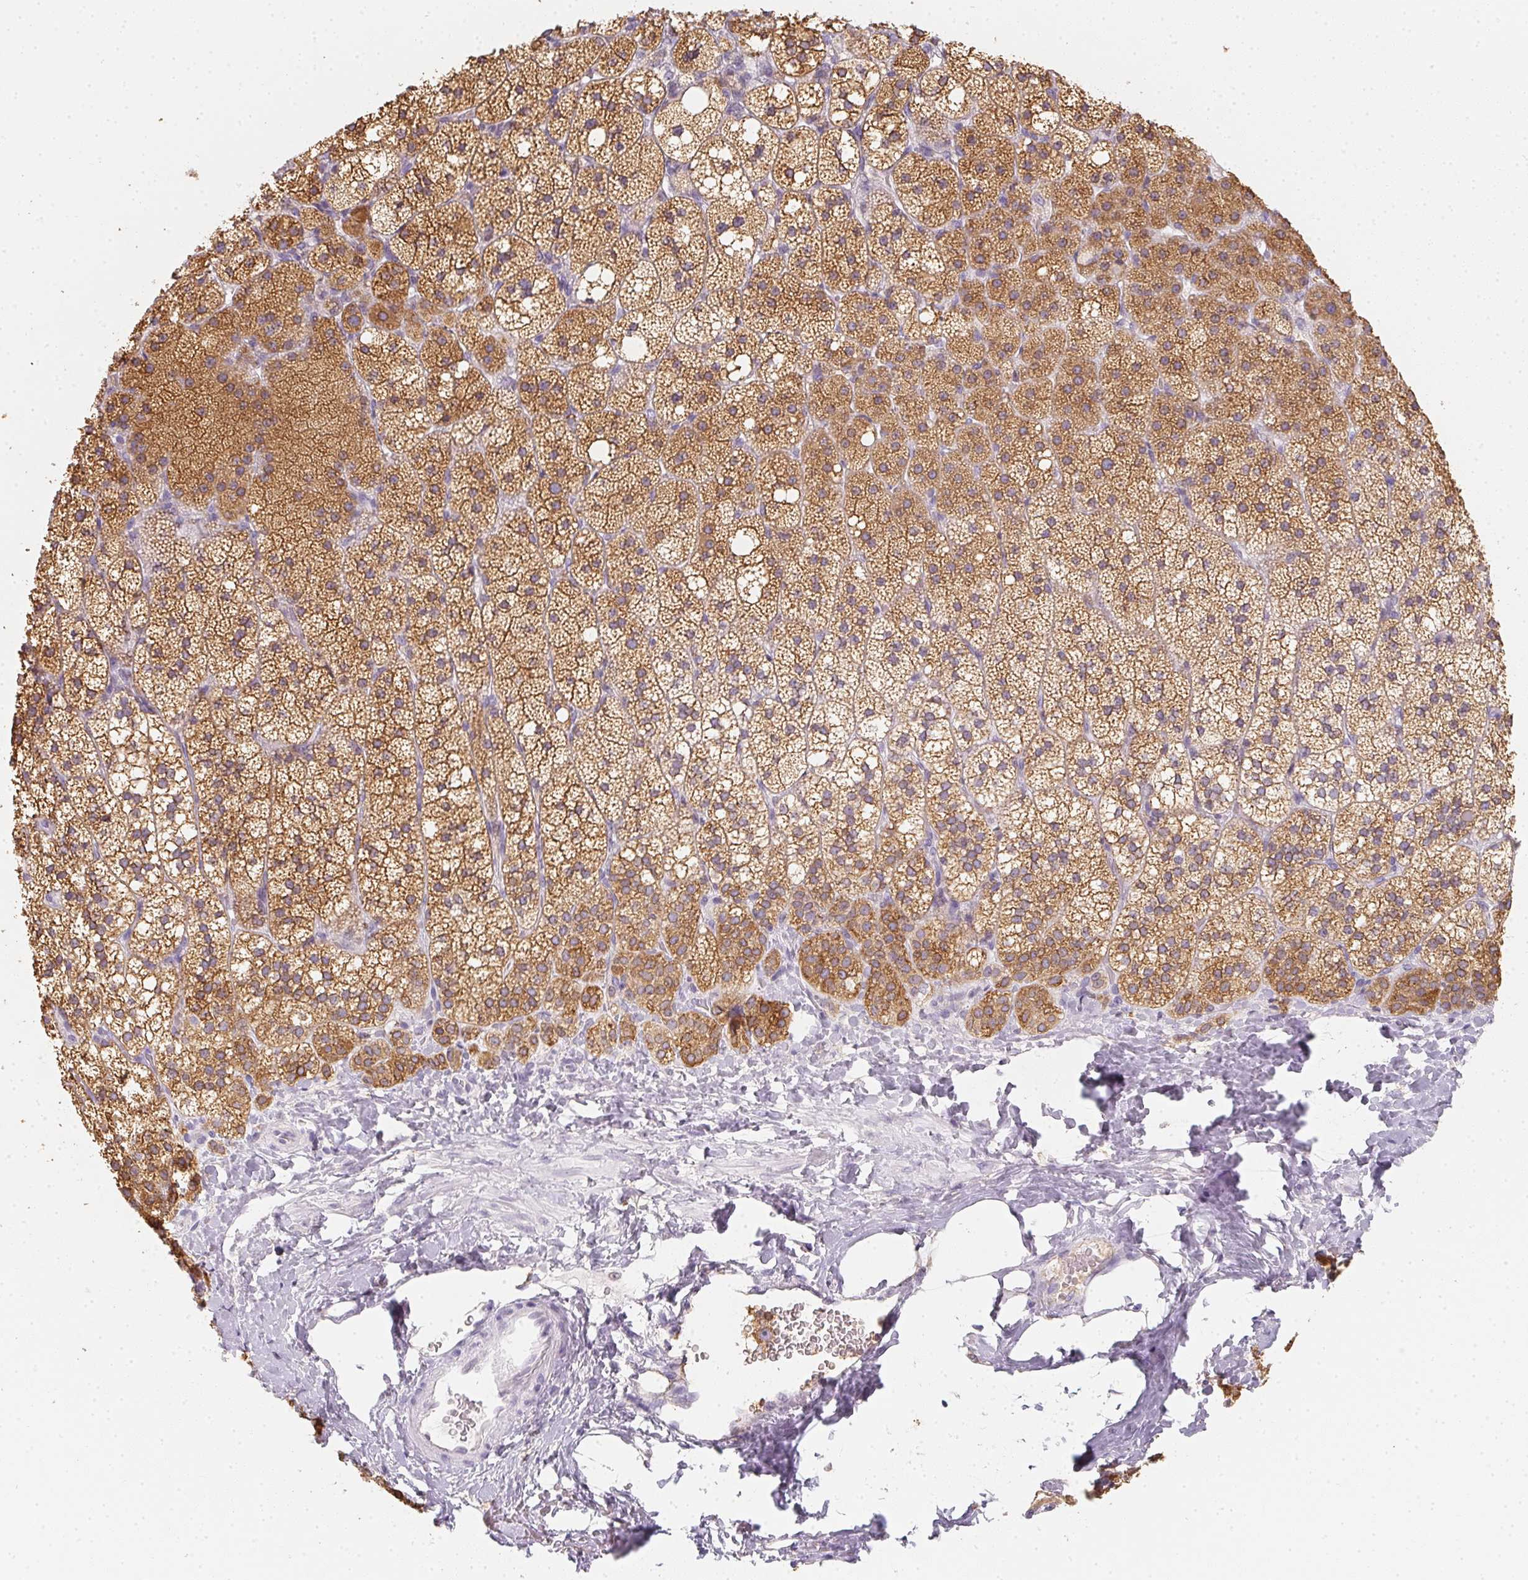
{"staining": {"intensity": "strong", "quantity": ">75%", "location": "cytoplasmic/membranous"}, "tissue": "adrenal gland", "cell_type": "Glandular cells", "image_type": "normal", "snomed": [{"axis": "morphology", "description": "Normal tissue, NOS"}, {"axis": "topography", "description": "Adrenal gland"}], "caption": "Approximately >75% of glandular cells in benign human adrenal gland show strong cytoplasmic/membranous protein staining as visualized by brown immunohistochemical staining.", "gene": "SOAT1", "patient": {"sex": "male", "age": 53}}